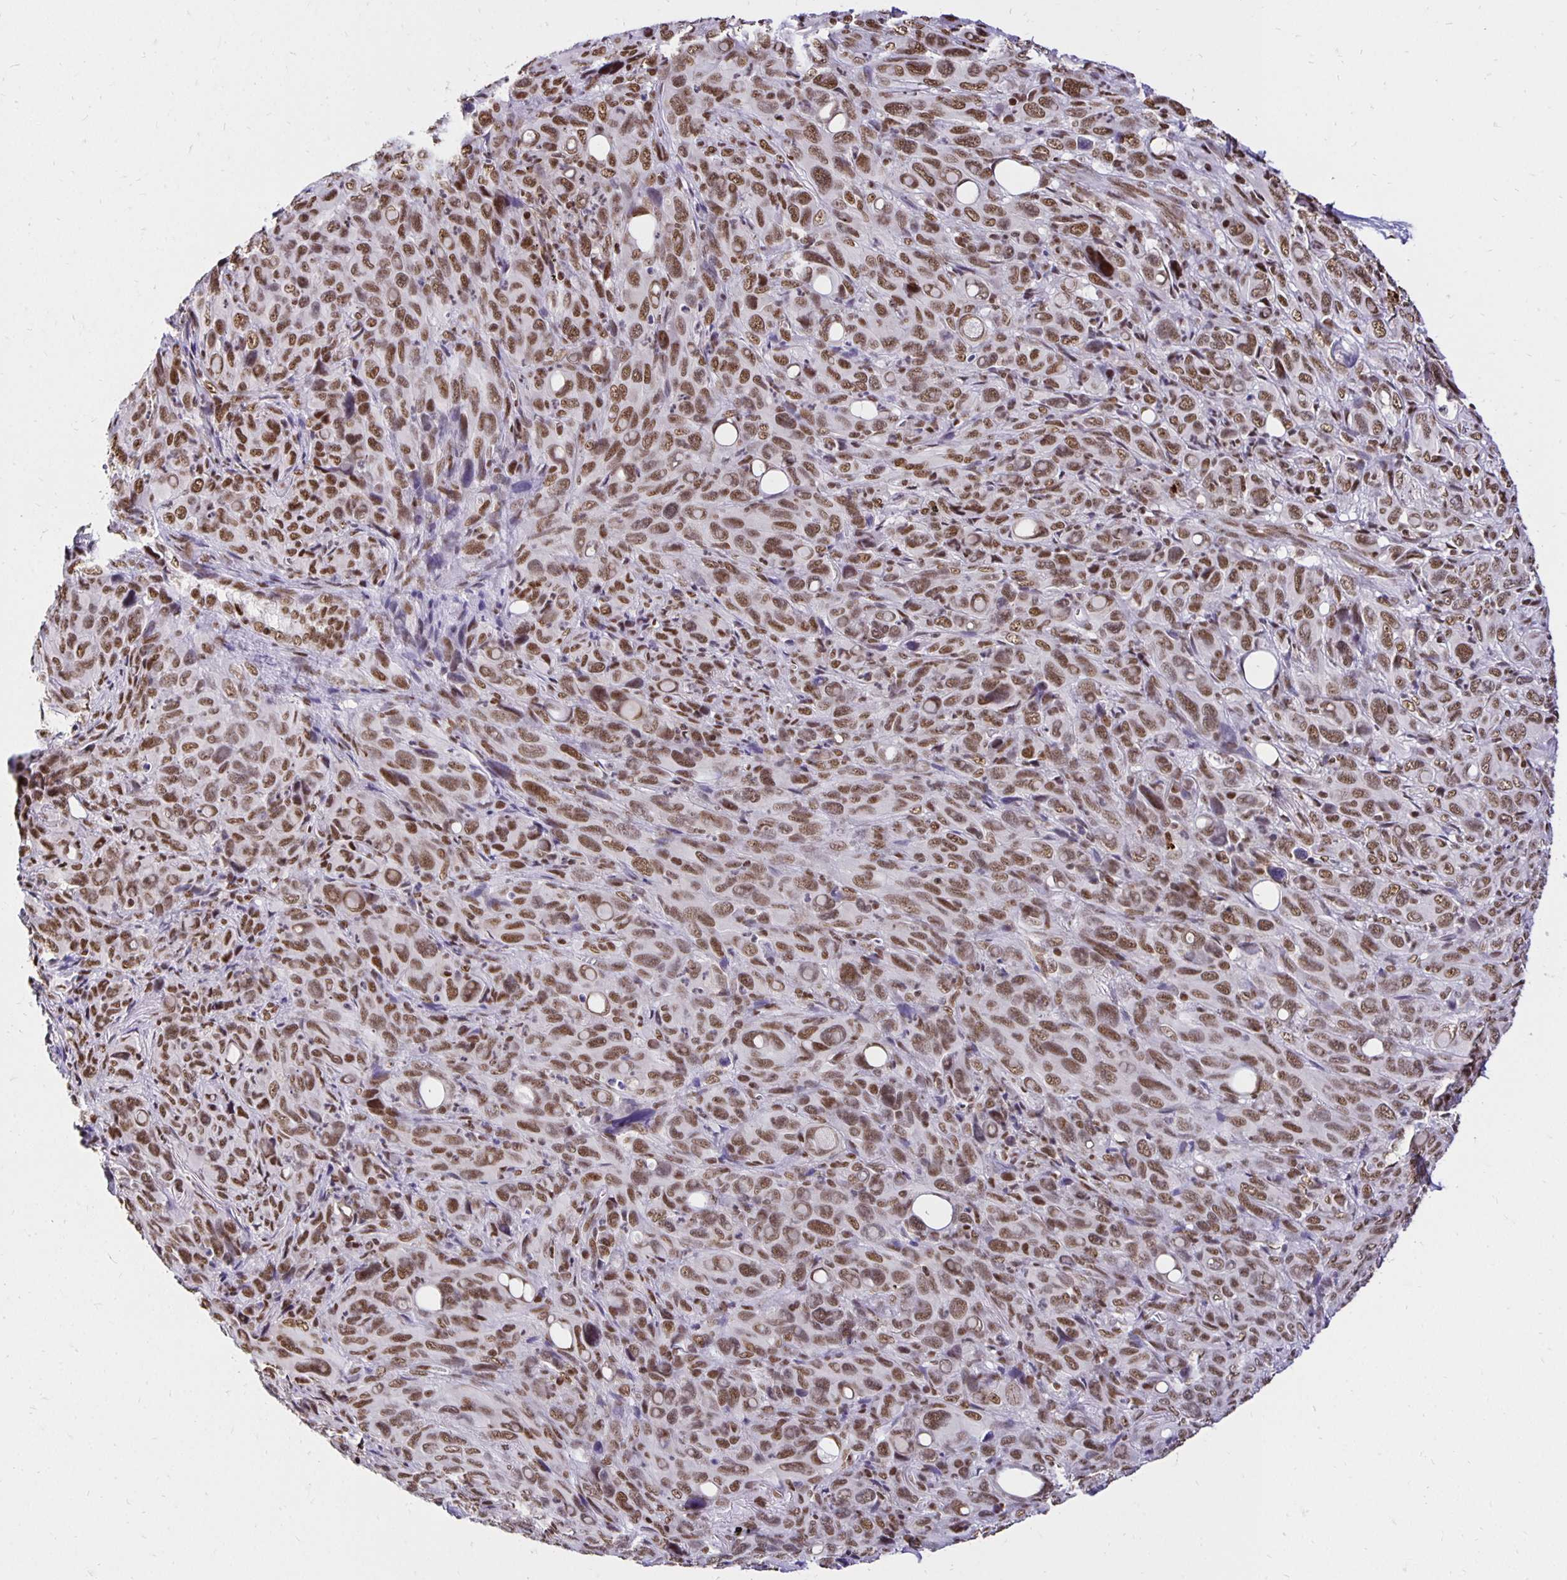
{"staining": {"intensity": "moderate", "quantity": ">75%", "location": "nuclear"}, "tissue": "melanoma", "cell_type": "Tumor cells", "image_type": "cancer", "snomed": [{"axis": "morphology", "description": "Malignant melanoma, Metastatic site"}, {"axis": "topography", "description": "Lung"}], "caption": "The histopathology image displays a brown stain indicating the presence of a protein in the nuclear of tumor cells in malignant melanoma (metastatic site).", "gene": "ZNF579", "patient": {"sex": "male", "age": 48}}